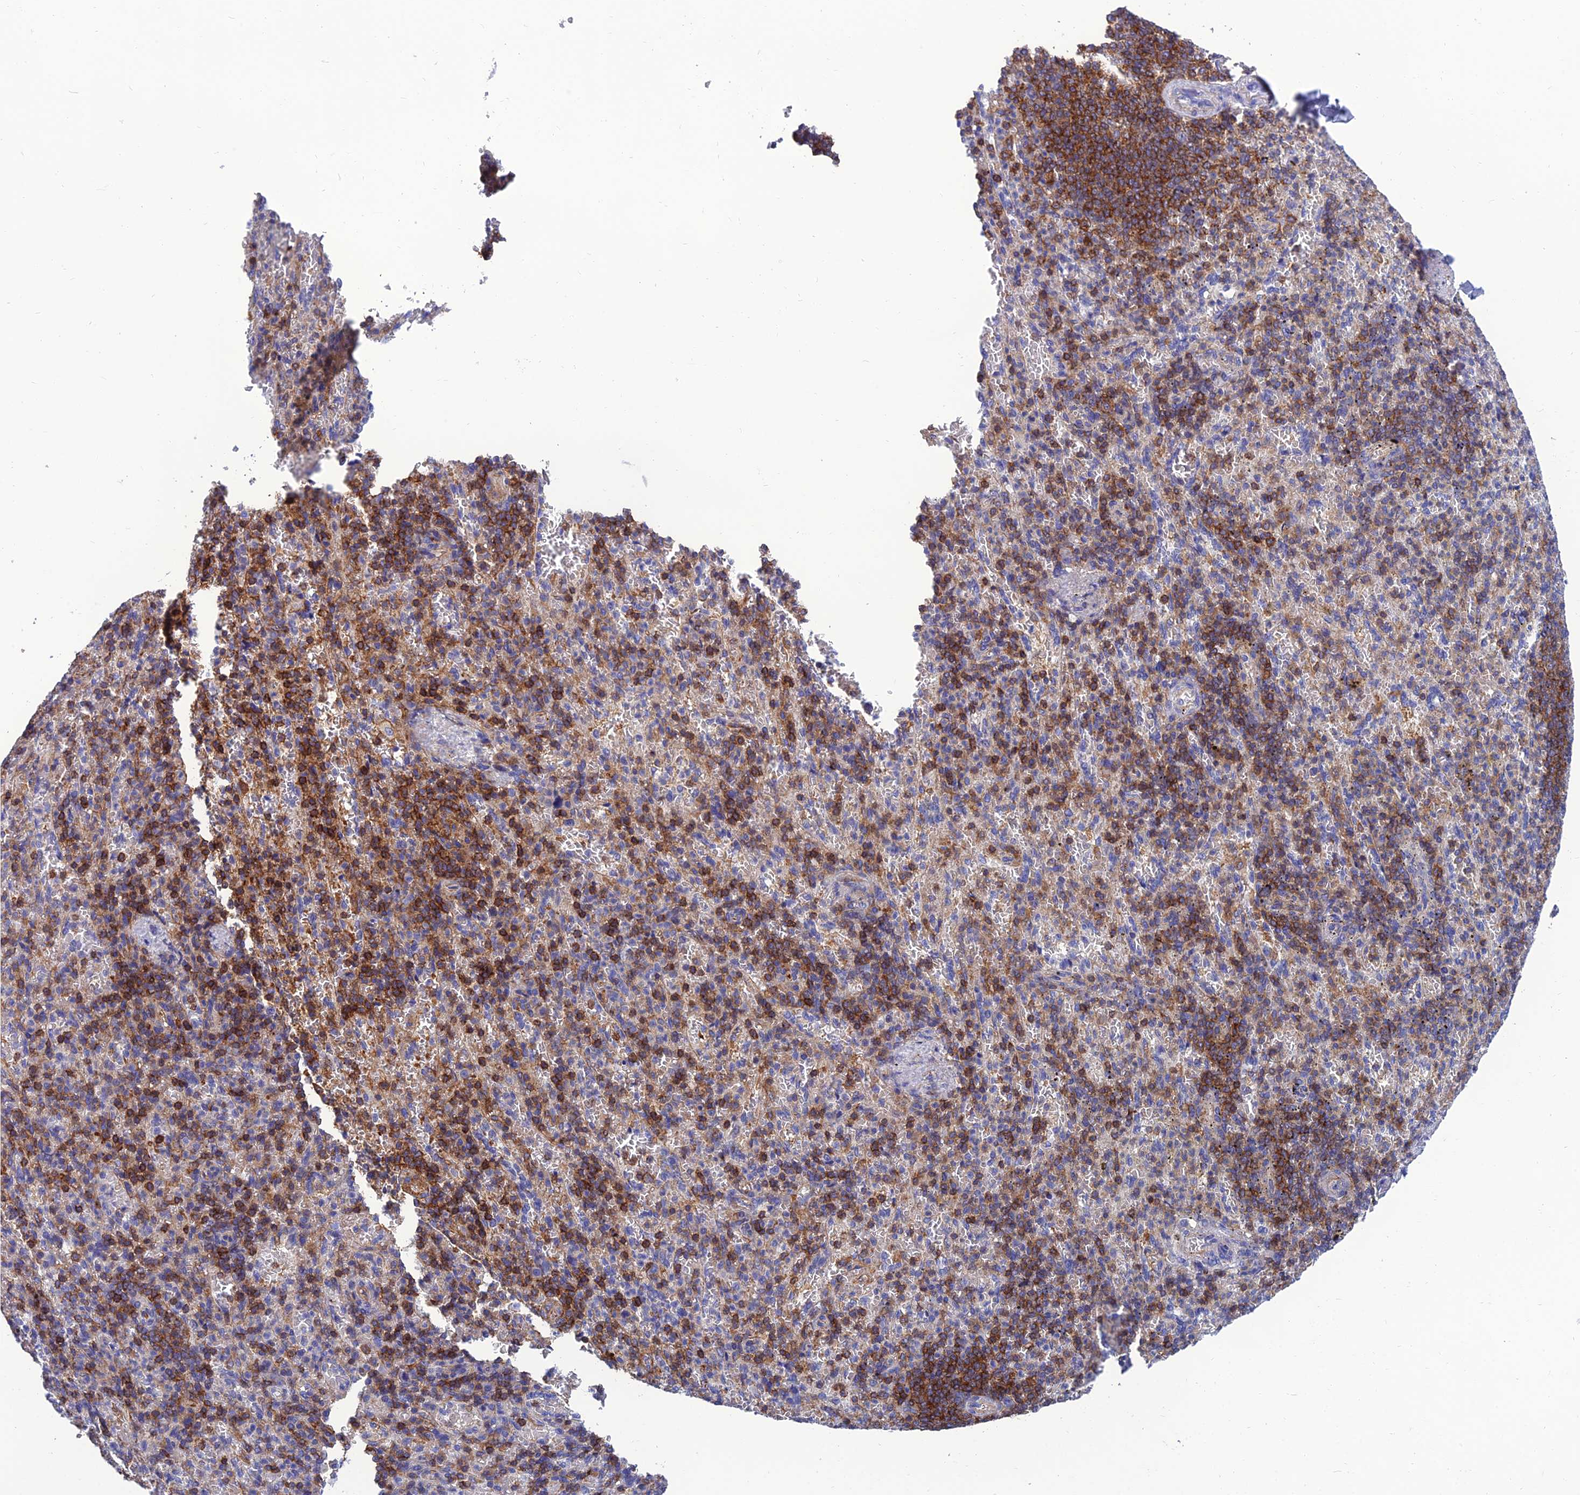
{"staining": {"intensity": "moderate", "quantity": "25%-75%", "location": "cytoplasmic/membranous"}, "tissue": "spleen", "cell_type": "Cells in red pulp", "image_type": "normal", "snomed": [{"axis": "morphology", "description": "Normal tissue, NOS"}, {"axis": "topography", "description": "Spleen"}], "caption": "Approximately 25%-75% of cells in red pulp in benign human spleen reveal moderate cytoplasmic/membranous protein staining as visualized by brown immunohistochemical staining.", "gene": "PPP1R18", "patient": {"sex": "female", "age": 74}}